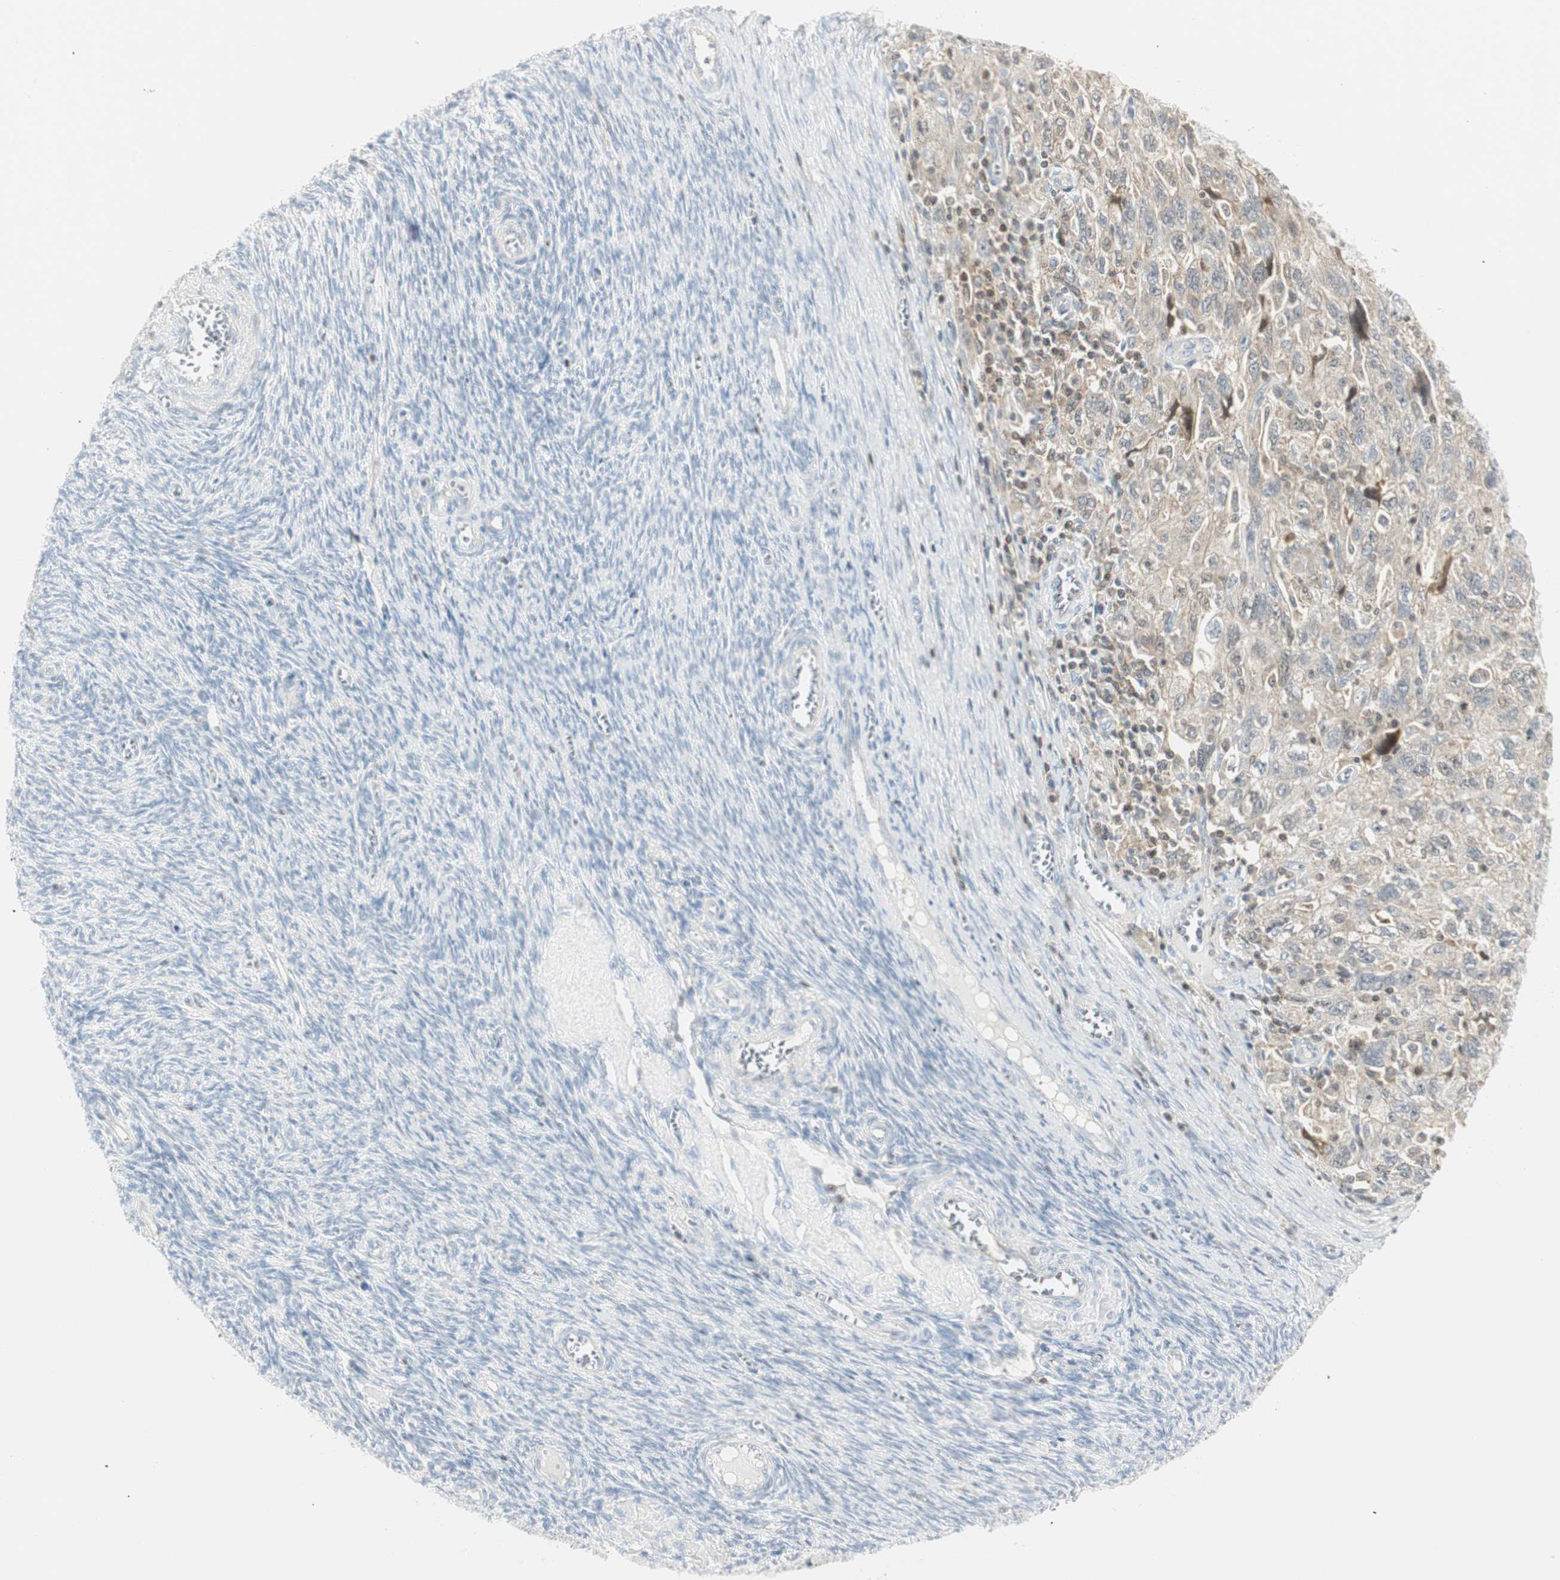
{"staining": {"intensity": "negative", "quantity": "none", "location": "none"}, "tissue": "ovarian cancer", "cell_type": "Tumor cells", "image_type": "cancer", "snomed": [{"axis": "morphology", "description": "Carcinoma, NOS"}, {"axis": "morphology", "description": "Cystadenocarcinoma, serous, NOS"}, {"axis": "topography", "description": "Ovary"}], "caption": "Human ovarian cancer (carcinoma) stained for a protein using immunohistochemistry (IHC) demonstrates no positivity in tumor cells.", "gene": "PPP1CA", "patient": {"sex": "female", "age": 69}}